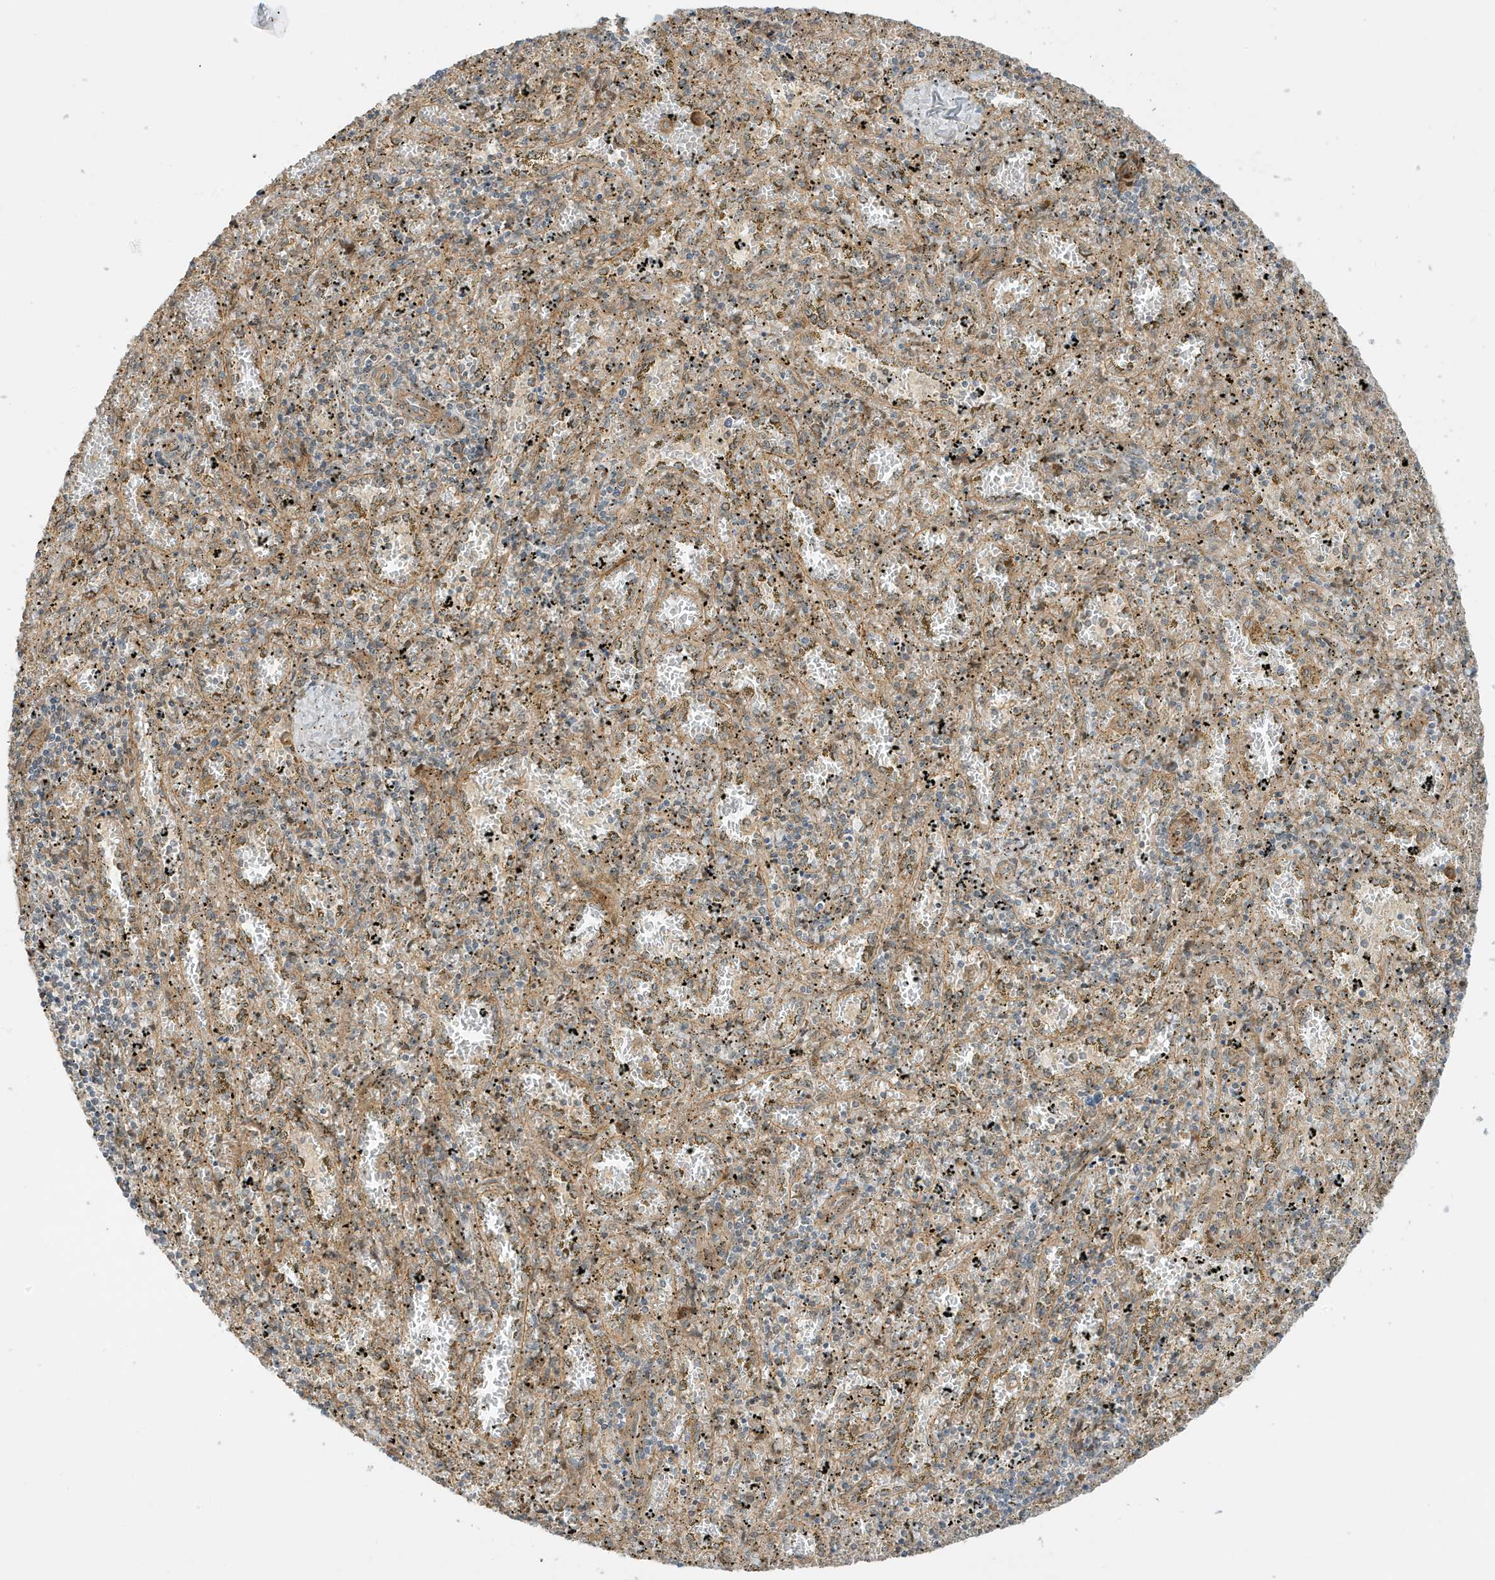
{"staining": {"intensity": "moderate", "quantity": "<25%", "location": "cytoplasmic/membranous"}, "tissue": "spleen", "cell_type": "Cells in red pulp", "image_type": "normal", "snomed": [{"axis": "morphology", "description": "Normal tissue, NOS"}, {"axis": "topography", "description": "Spleen"}], "caption": "DAB (3,3'-diaminobenzidine) immunohistochemical staining of benign spleen shows moderate cytoplasmic/membranous protein staining in approximately <25% of cells in red pulp. Nuclei are stained in blue.", "gene": "SCARF2", "patient": {"sex": "male", "age": 11}}